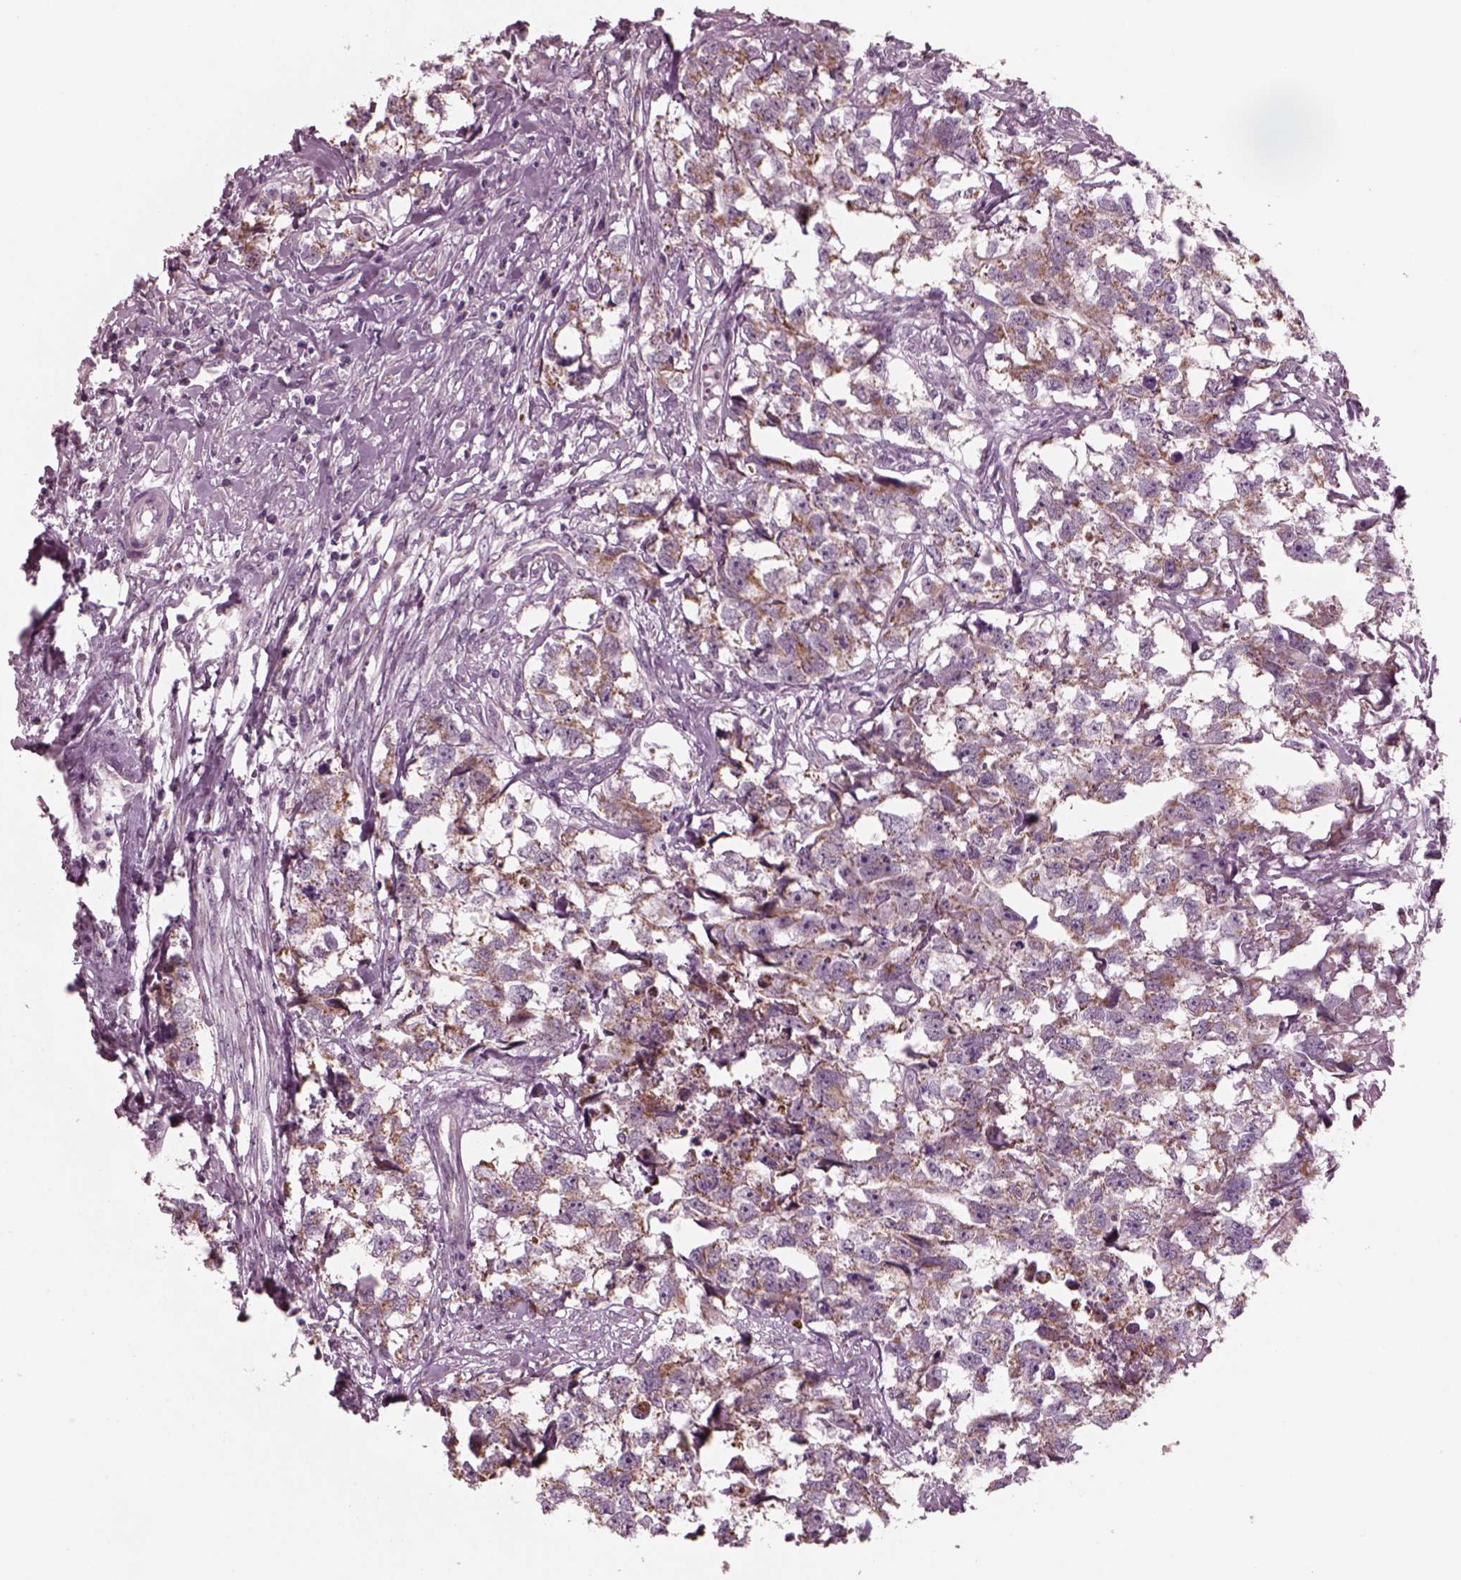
{"staining": {"intensity": "moderate", "quantity": "25%-75%", "location": "cytoplasmic/membranous"}, "tissue": "testis cancer", "cell_type": "Tumor cells", "image_type": "cancer", "snomed": [{"axis": "morphology", "description": "Carcinoma, Embryonal, NOS"}, {"axis": "morphology", "description": "Teratoma, malignant, NOS"}, {"axis": "topography", "description": "Testis"}], "caption": "A photomicrograph showing moderate cytoplasmic/membranous expression in approximately 25%-75% of tumor cells in teratoma (malignant) (testis), as visualized by brown immunohistochemical staining.", "gene": "CELSR3", "patient": {"sex": "male", "age": 44}}